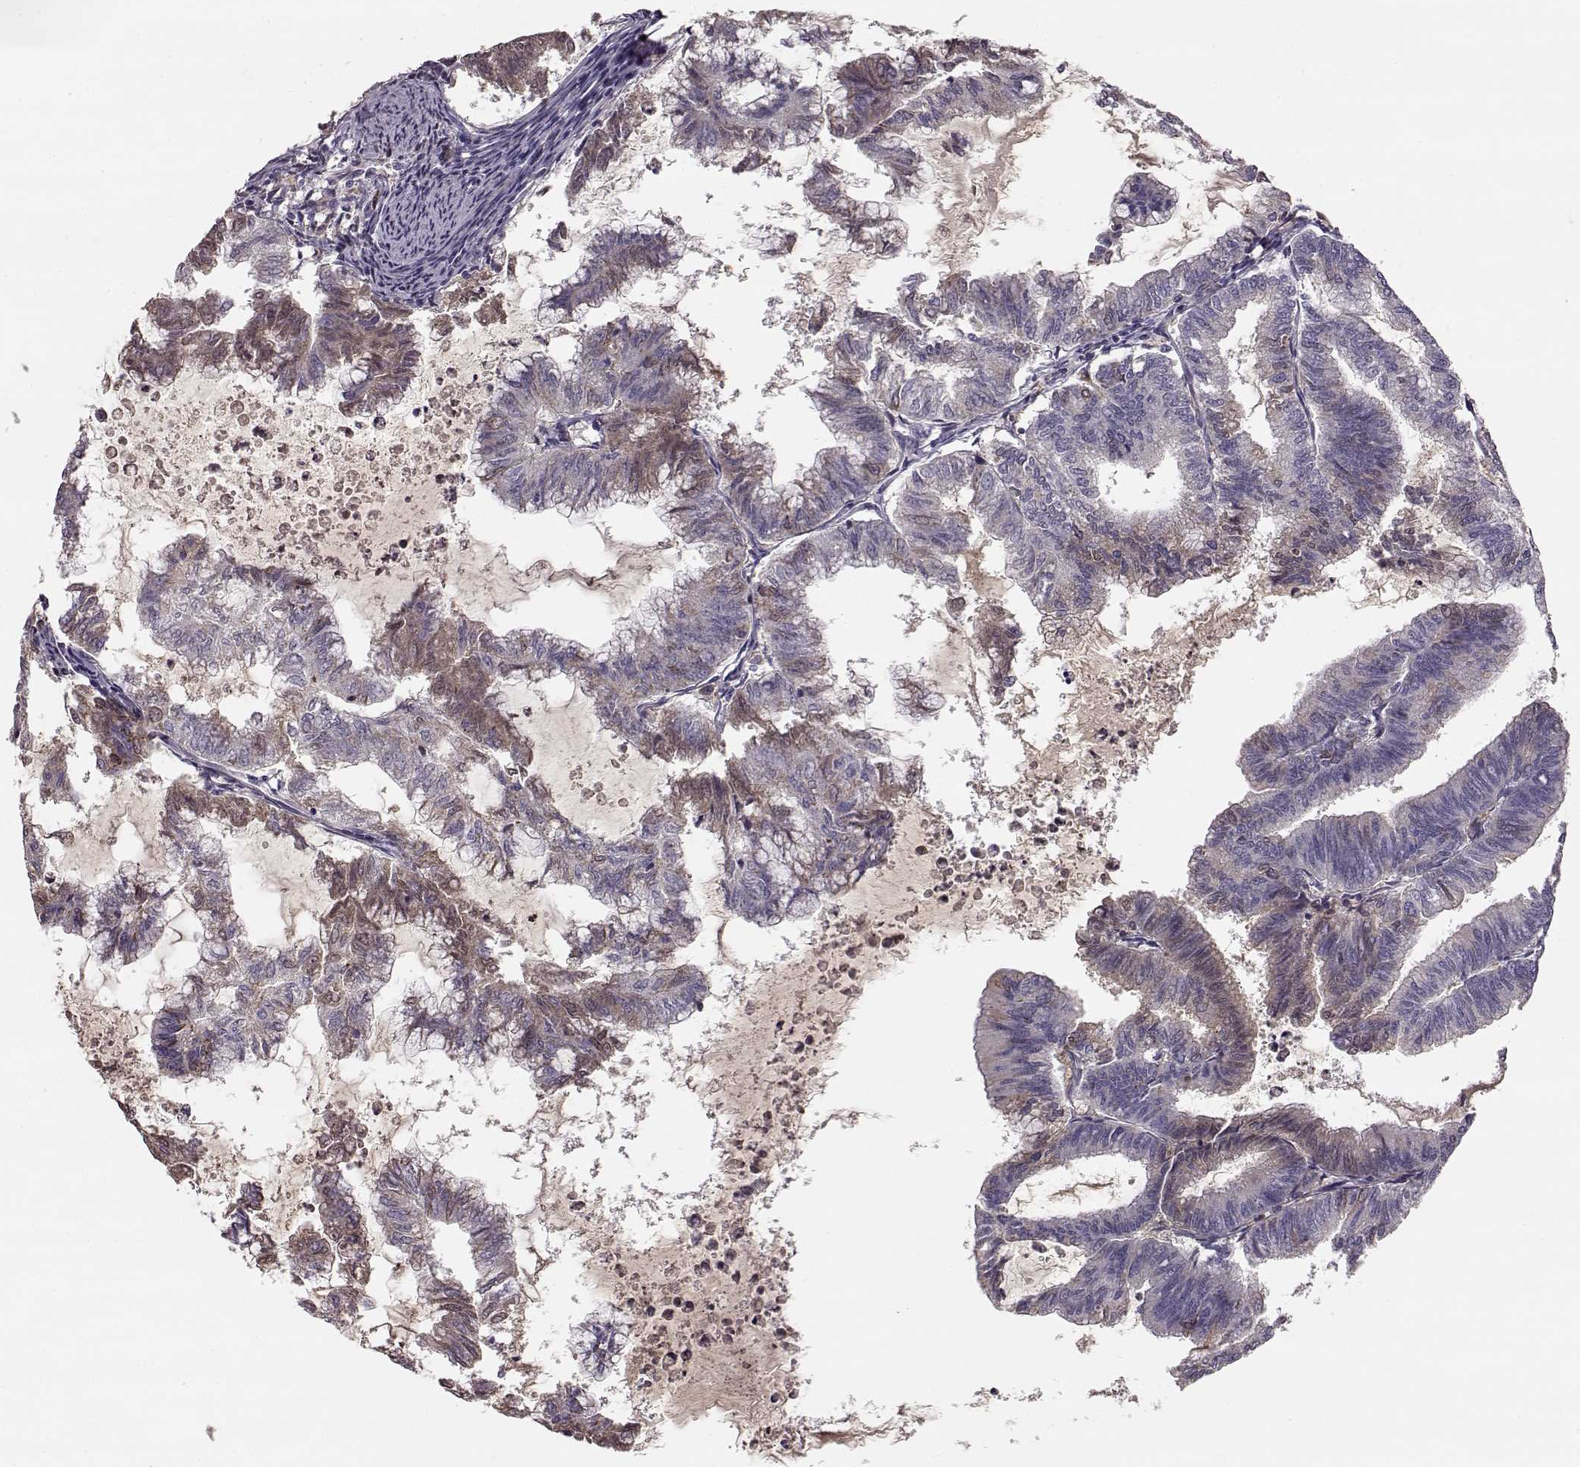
{"staining": {"intensity": "negative", "quantity": "none", "location": "none"}, "tissue": "endometrial cancer", "cell_type": "Tumor cells", "image_type": "cancer", "snomed": [{"axis": "morphology", "description": "Adenocarcinoma, NOS"}, {"axis": "topography", "description": "Endometrium"}], "caption": "A histopathology image of endometrial adenocarcinoma stained for a protein displays no brown staining in tumor cells. (DAB (3,3'-diaminobenzidine) IHC, high magnification).", "gene": "YJEFN3", "patient": {"sex": "female", "age": 79}}